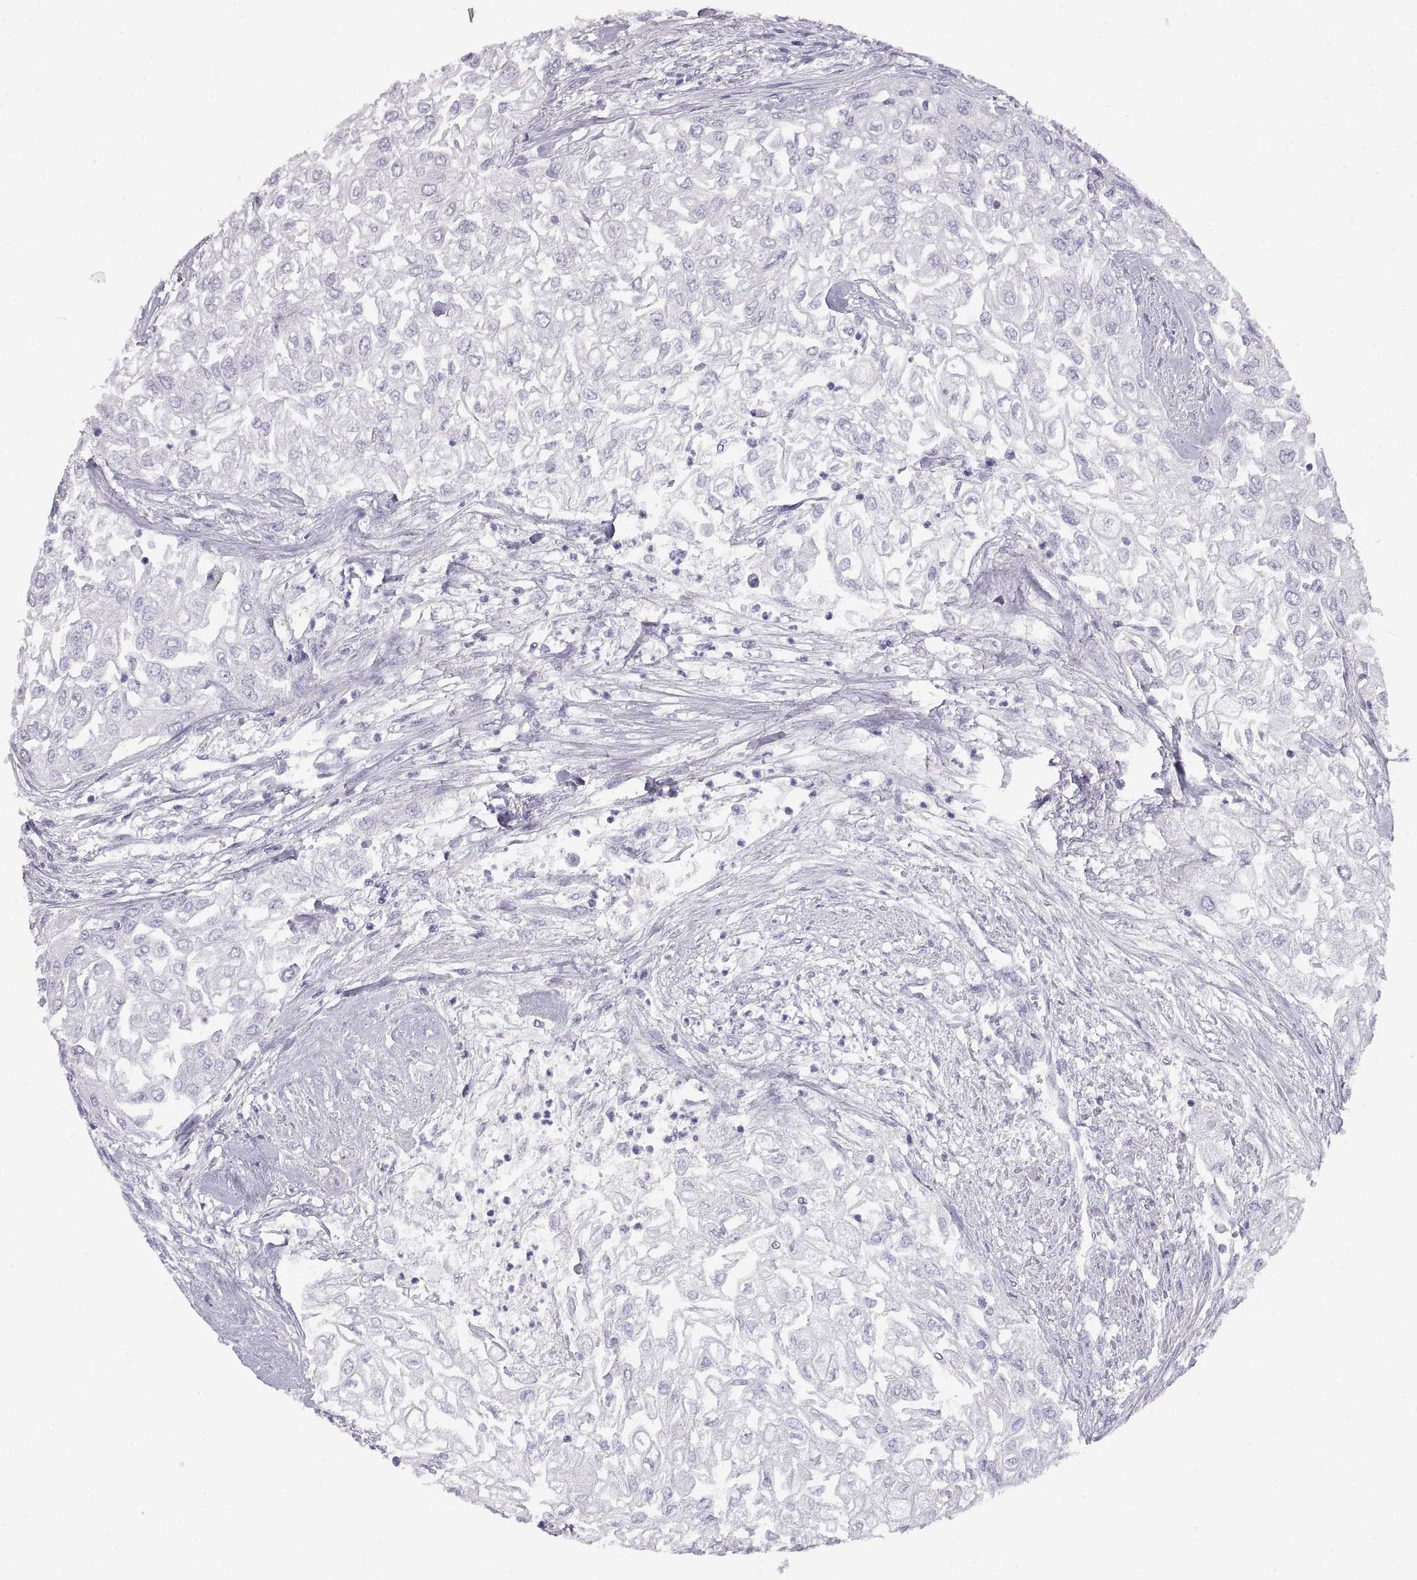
{"staining": {"intensity": "negative", "quantity": "none", "location": "none"}, "tissue": "urothelial cancer", "cell_type": "Tumor cells", "image_type": "cancer", "snomed": [{"axis": "morphology", "description": "Urothelial carcinoma, High grade"}, {"axis": "topography", "description": "Urinary bladder"}], "caption": "High power microscopy image of an IHC image of urothelial cancer, revealing no significant expression in tumor cells.", "gene": "RLBP1", "patient": {"sex": "male", "age": 62}}